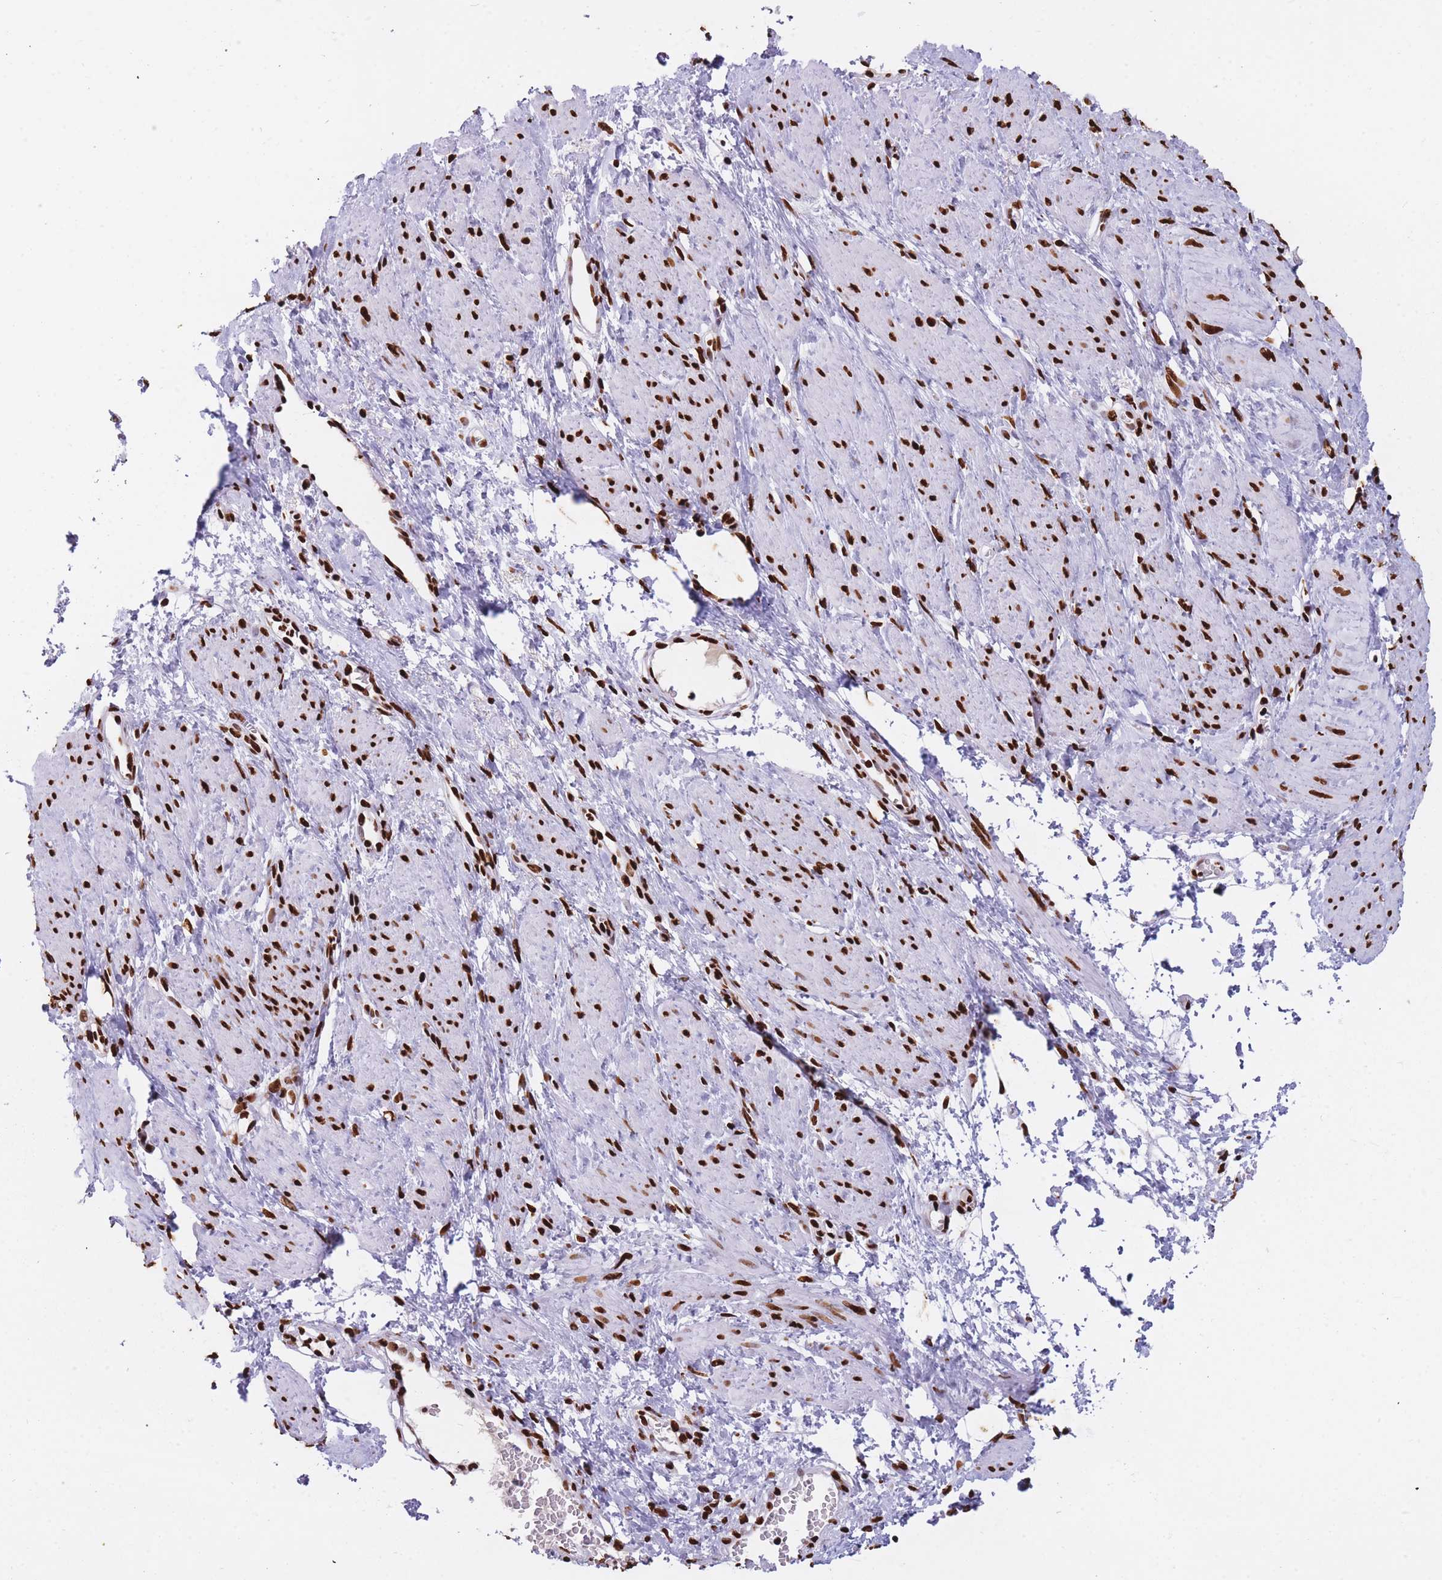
{"staining": {"intensity": "strong", "quantity": ">75%", "location": "nuclear"}, "tissue": "smooth muscle", "cell_type": "Smooth muscle cells", "image_type": "normal", "snomed": [{"axis": "morphology", "description": "Normal tissue, NOS"}, {"axis": "topography", "description": "Smooth muscle"}, {"axis": "topography", "description": "Uterus"}], "caption": "Immunohistochemical staining of benign human smooth muscle displays strong nuclear protein positivity in approximately >75% of smooth muscle cells.", "gene": "HNRNPUL1", "patient": {"sex": "female", "age": 39}}